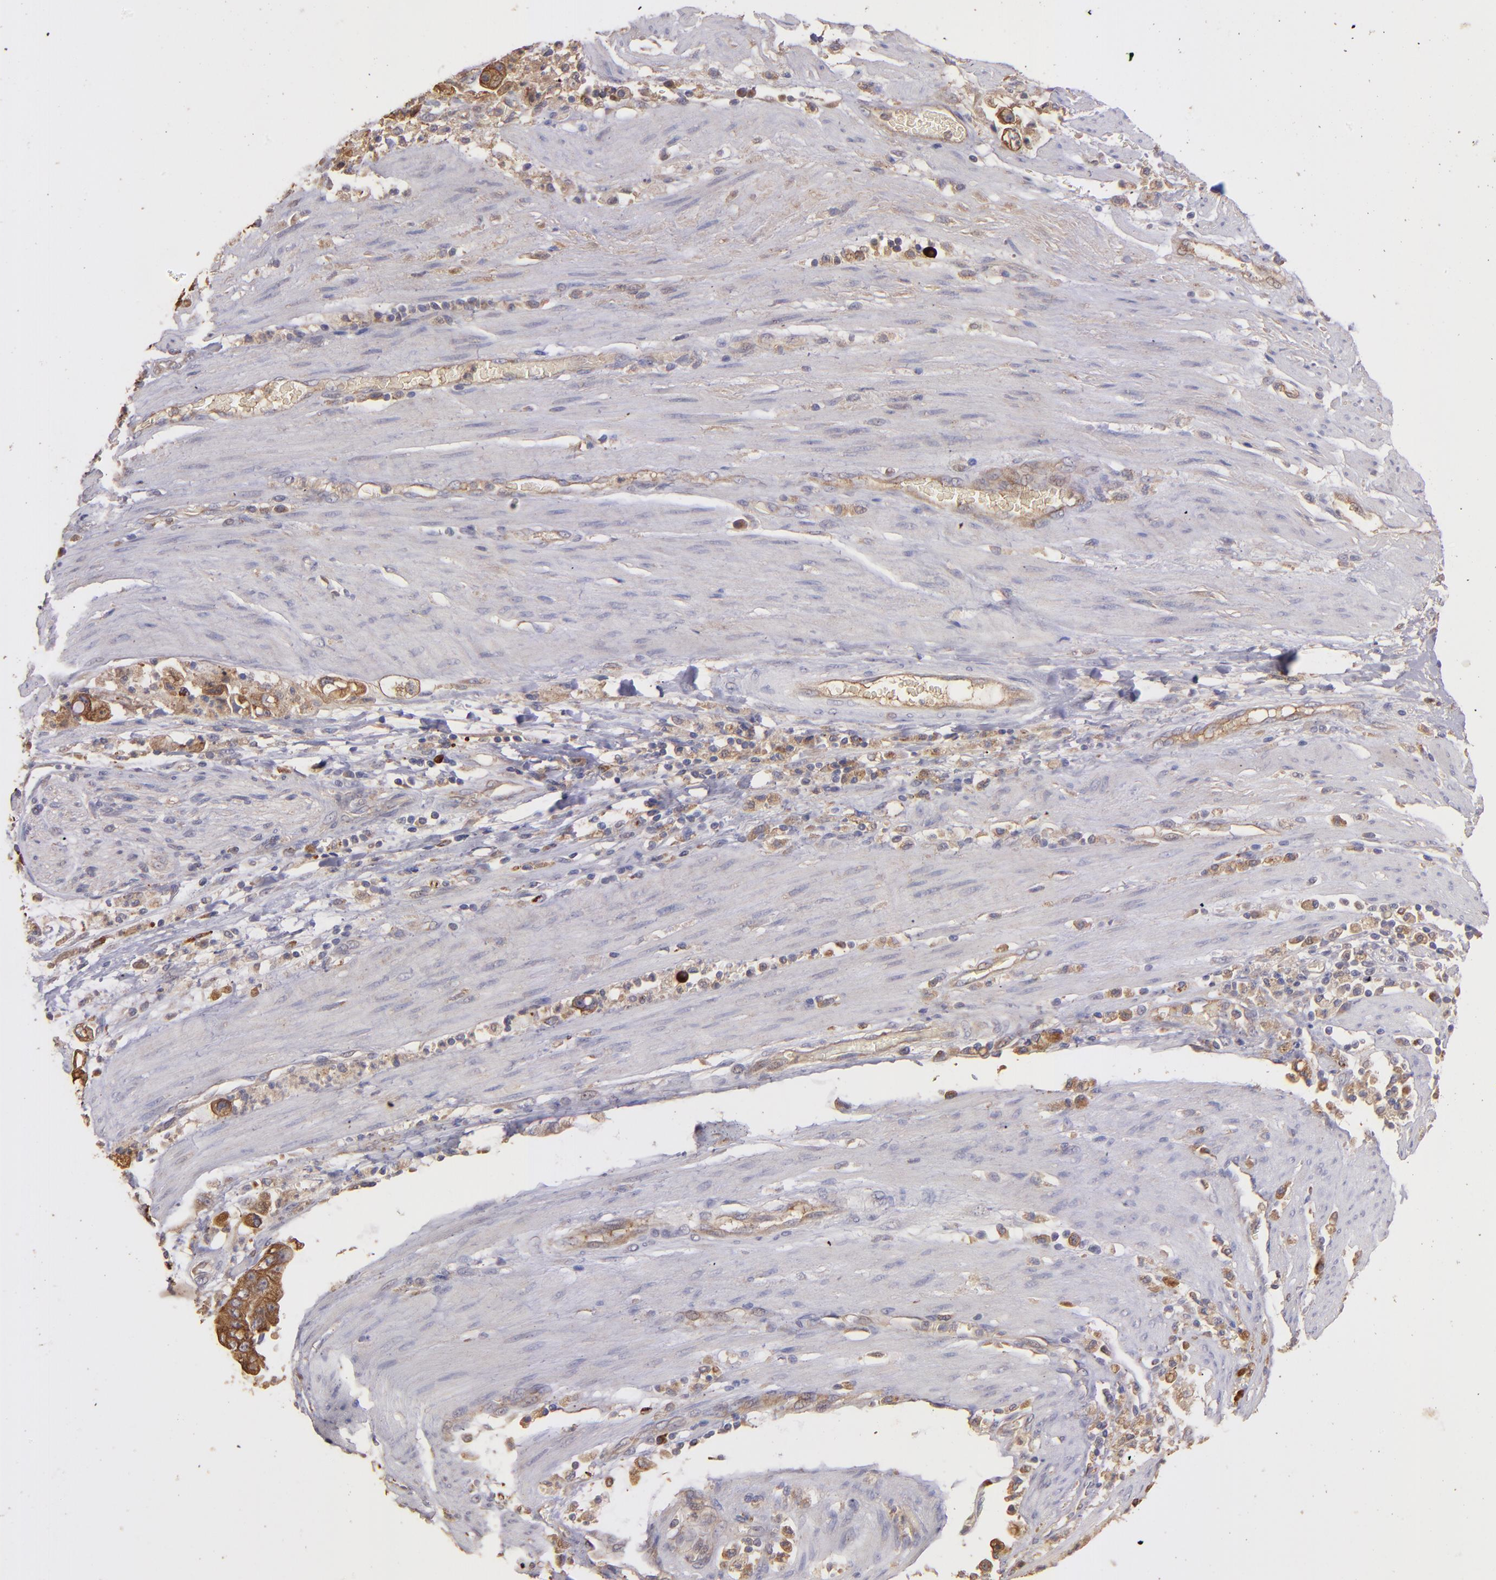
{"staining": {"intensity": "moderate", "quantity": "25%-75%", "location": "cytoplasmic/membranous"}, "tissue": "stomach cancer", "cell_type": "Tumor cells", "image_type": "cancer", "snomed": [{"axis": "morphology", "description": "Adenocarcinoma, NOS"}, {"axis": "topography", "description": "Stomach"}], "caption": "Stomach adenocarcinoma was stained to show a protein in brown. There is medium levels of moderate cytoplasmic/membranous expression in approximately 25%-75% of tumor cells. Using DAB (3,3'-diaminobenzidine) (brown) and hematoxylin (blue) stains, captured at high magnification using brightfield microscopy.", "gene": "SRRD", "patient": {"sex": "male", "age": 62}}